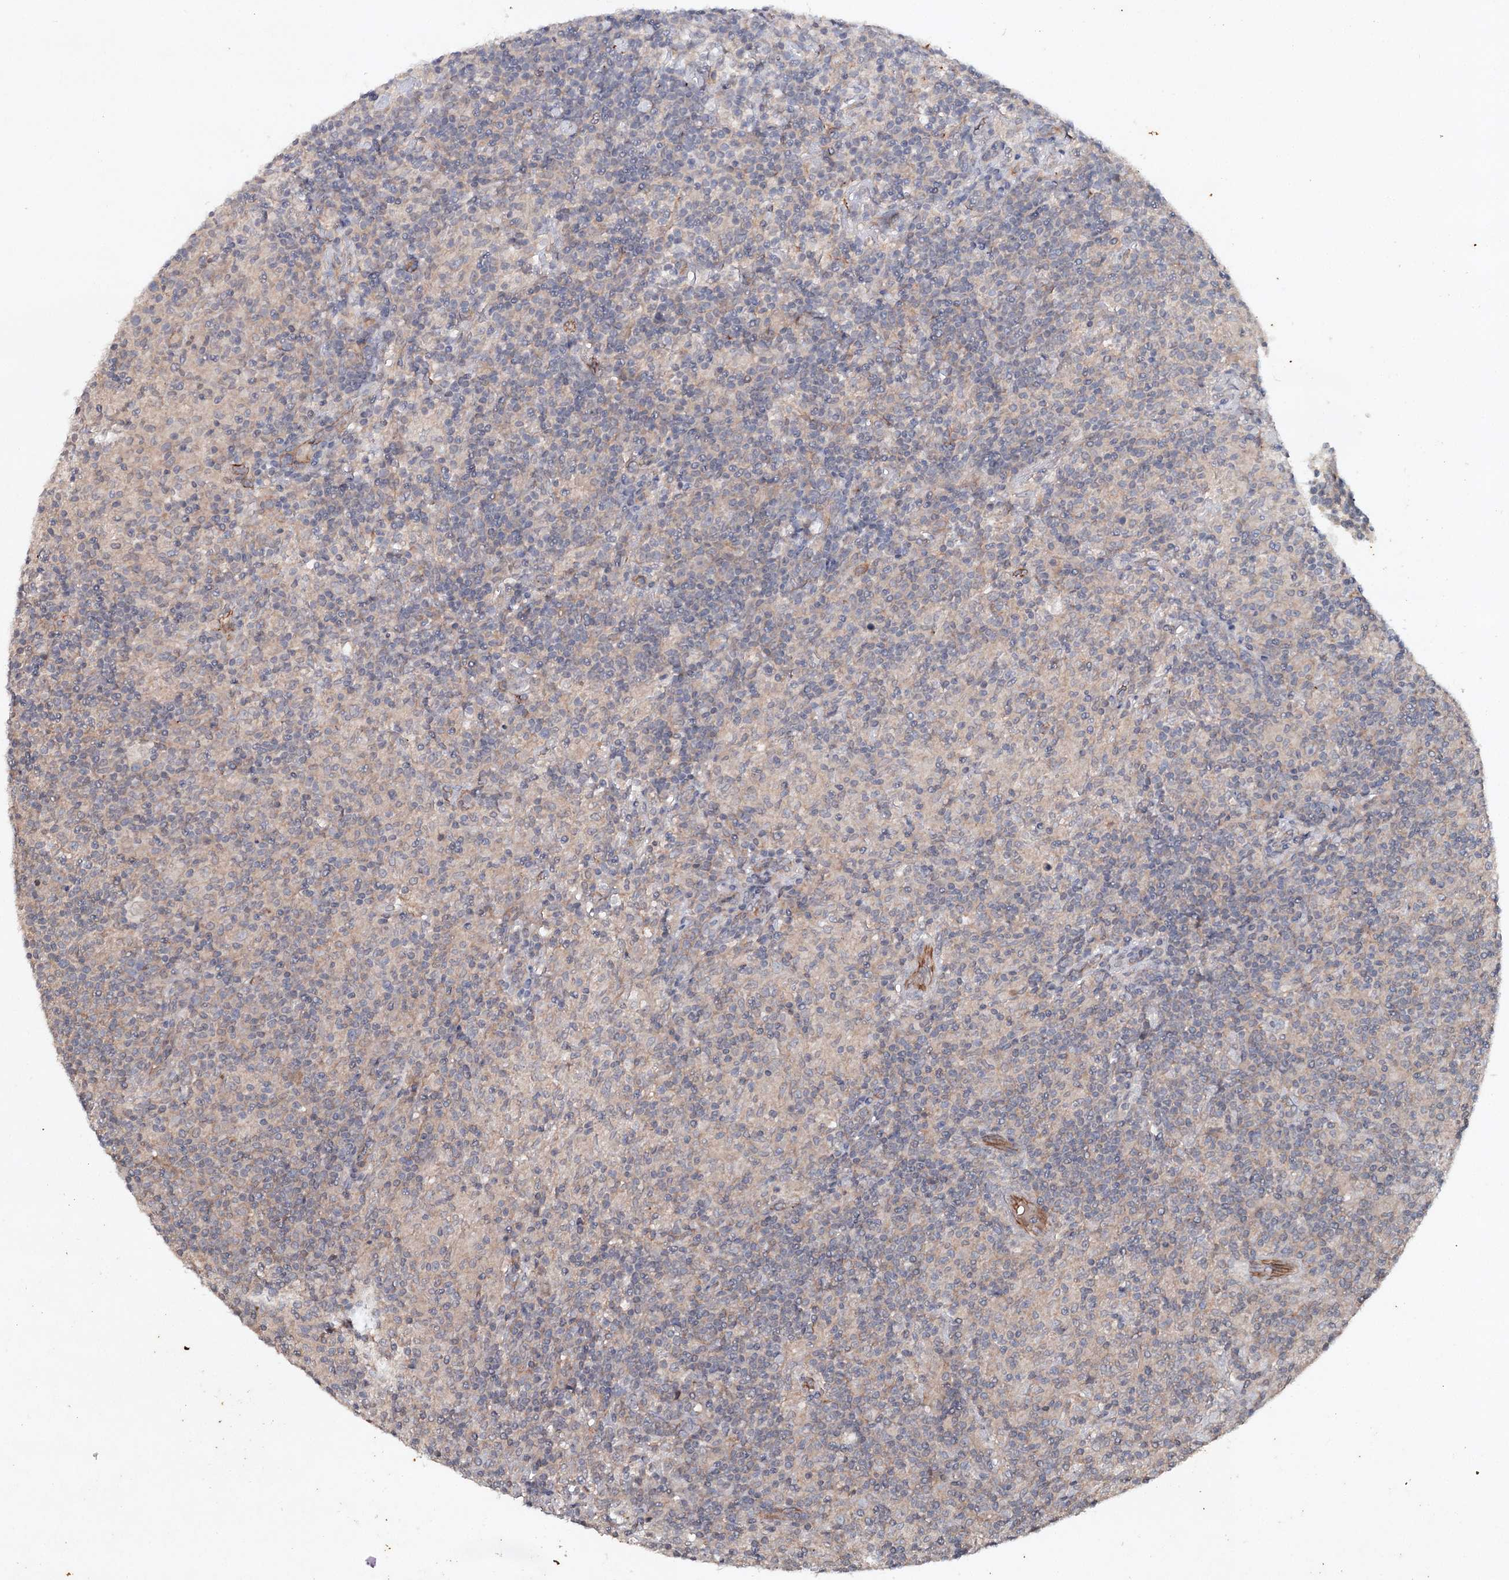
{"staining": {"intensity": "weak", "quantity": "<25%", "location": "cytoplasmic/membranous"}, "tissue": "lymphoma", "cell_type": "Tumor cells", "image_type": "cancer", "snomed": [{"axis": "morphology", "description": "Hodgkin's disease, NOS"}, {"axis": "topography", "description": "Lymph node"}], "caption": "Immunohistochemical staining of human lymphoma shows no significant positivity in tumor cells.", "gene": "SYNPO", "patient": {"sex": "male", "age": 70}}